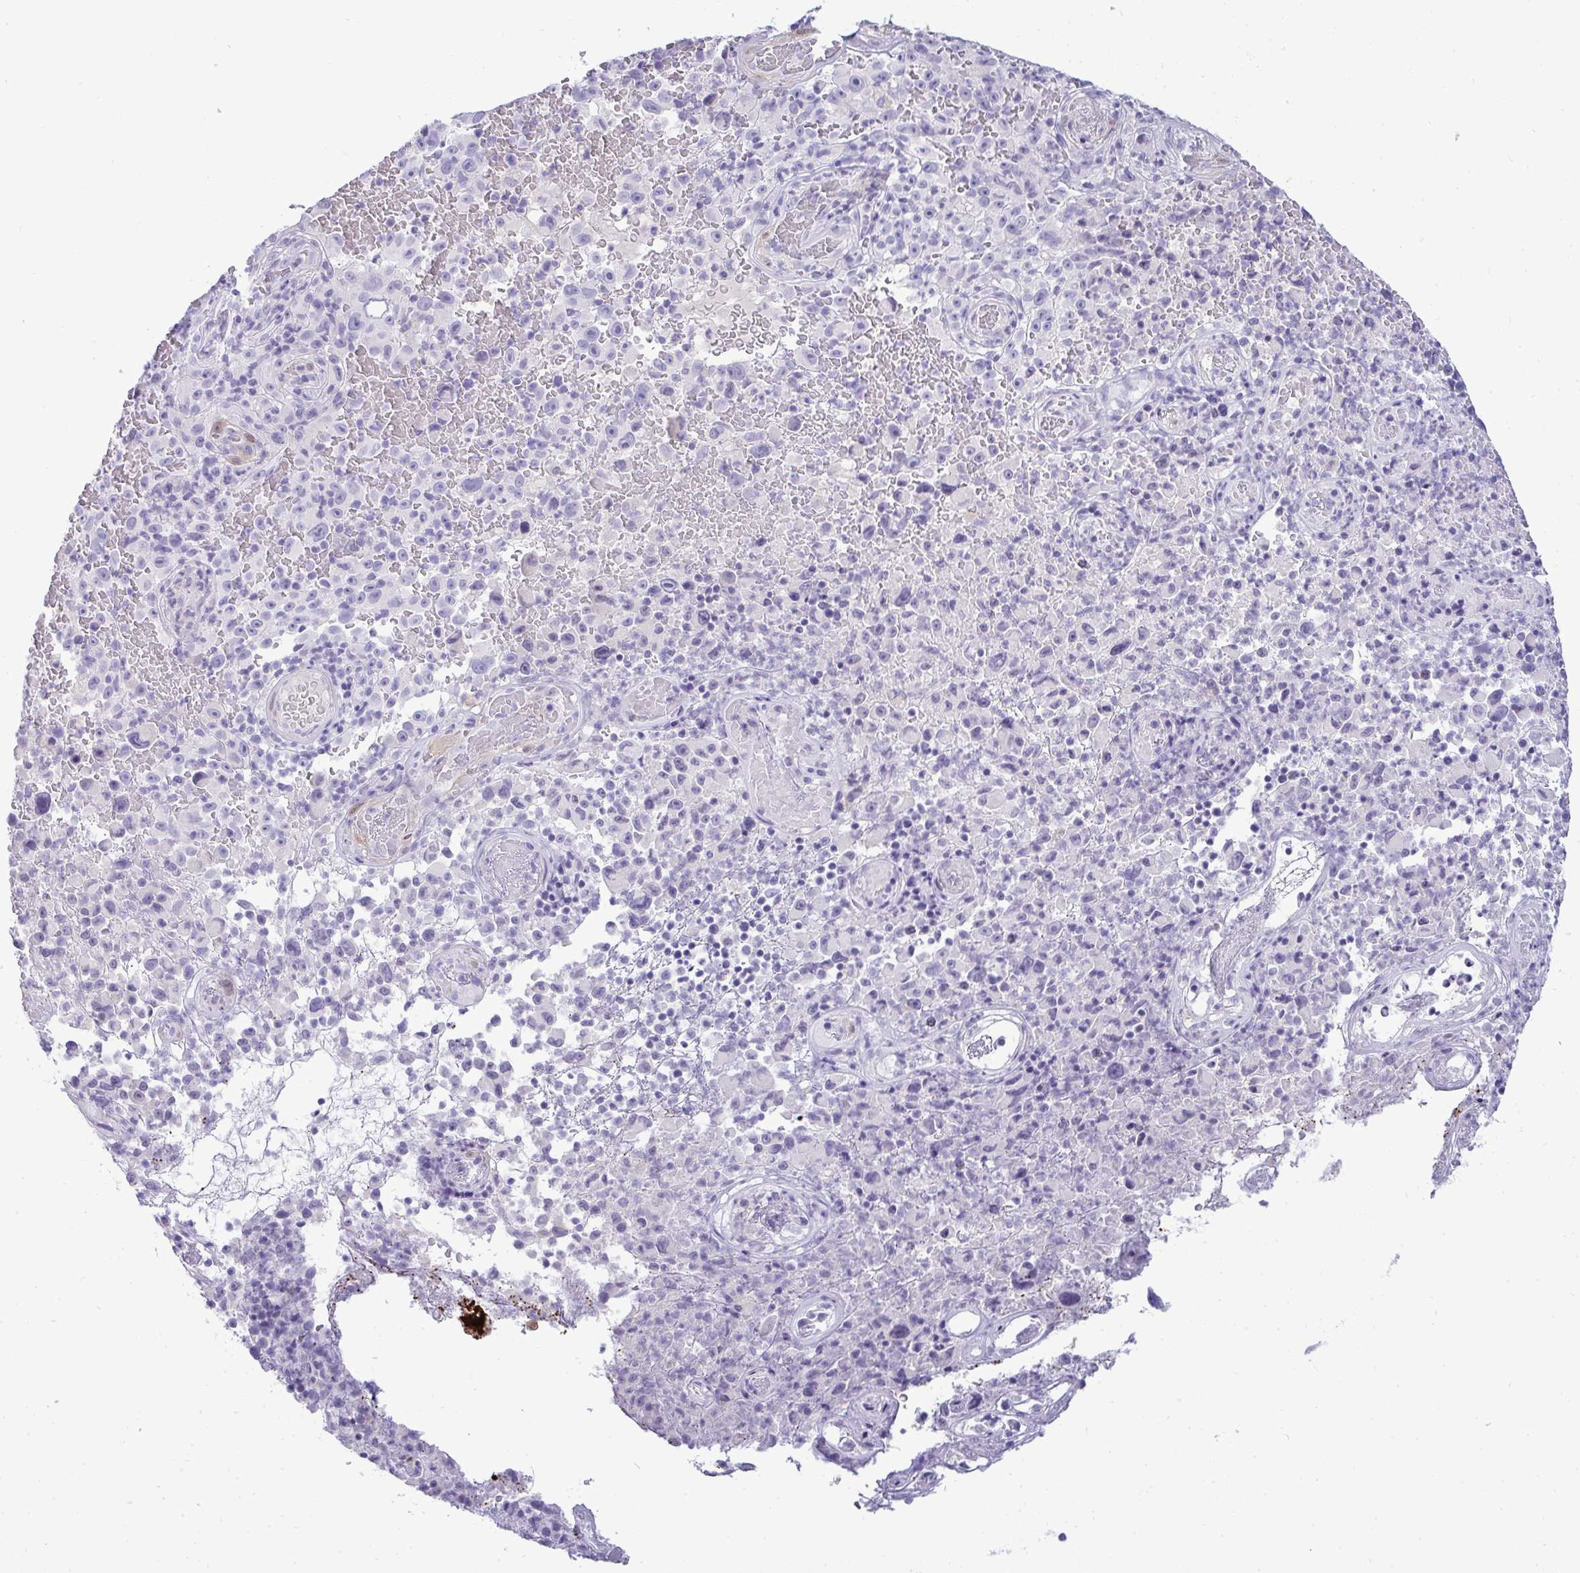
{"staining": {"intensity": "negative", "quantity": "none", "location": "none"}, "tissue": "melanoma", "cell_type": "Tumor cells", "image_type": "cancer", "snomed": [{"axis": "morphology", "description": "Malignant melanoma, NOS"}, {"axis": "topography", "description": "Skin"}], "caption": "IHC histopathology image of human malignant melanoma stained for a protein (brown), which exhibits no expression in tumor cells.", "gene": "HSPB6", "patient": {"sex": "female", "age": 82}}